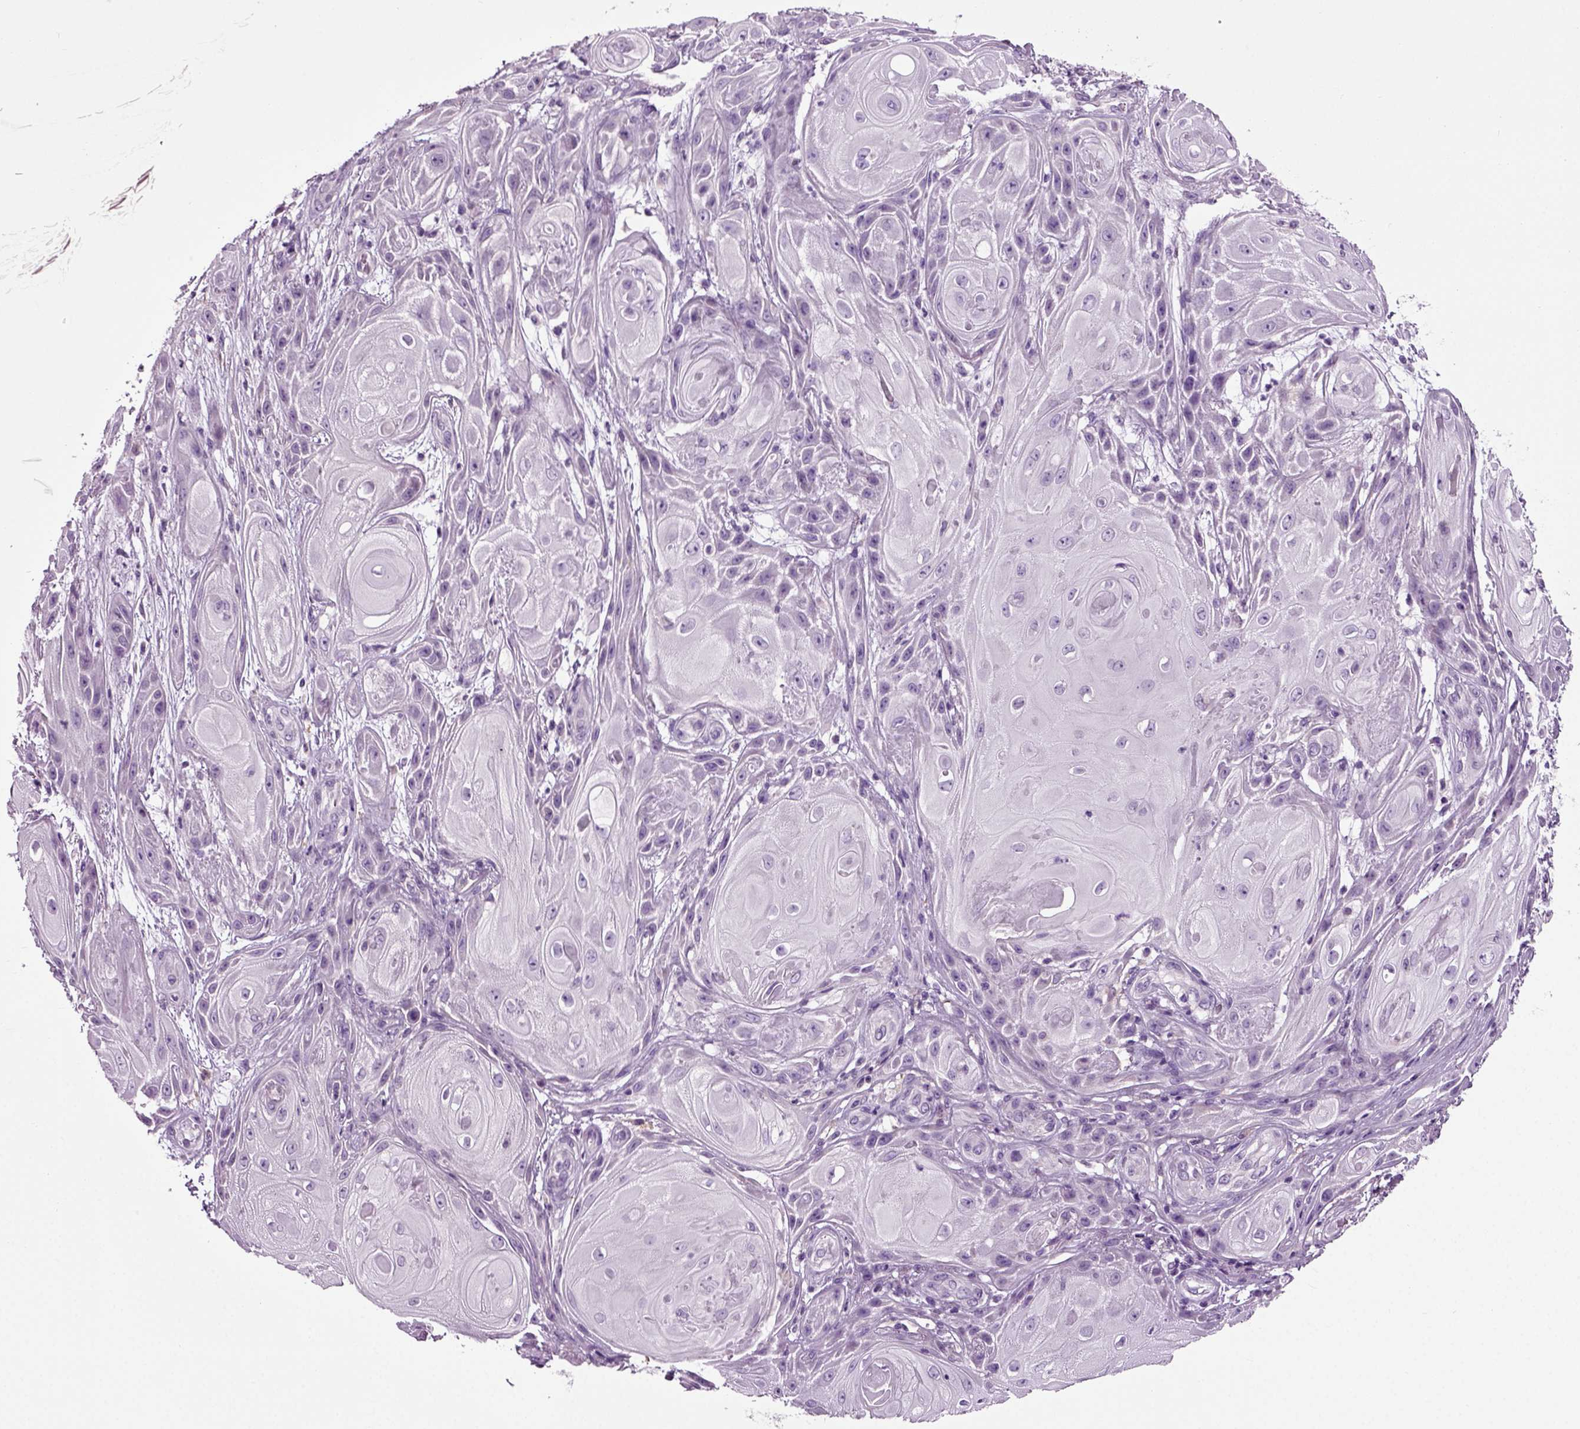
{"staining": {"intensity": "negative", "quantity": "none", "location": "none"}, "tissue": "skin cancer", "cell_type": "Tumor cells", "image_type": "cancer", "snomed": [{"axis": "morphology", "description": "Squamous cell carcinoma, NOS"}, {"axis": "topography", "description": "Skin"}], "caption": "Human skin cancer (squamous cell carcinoma) stained for a protein using IHC reveals no positivity in tumor cells.", "gene": "DNAH10", "patient": {"sex": "male", "age": 62}}